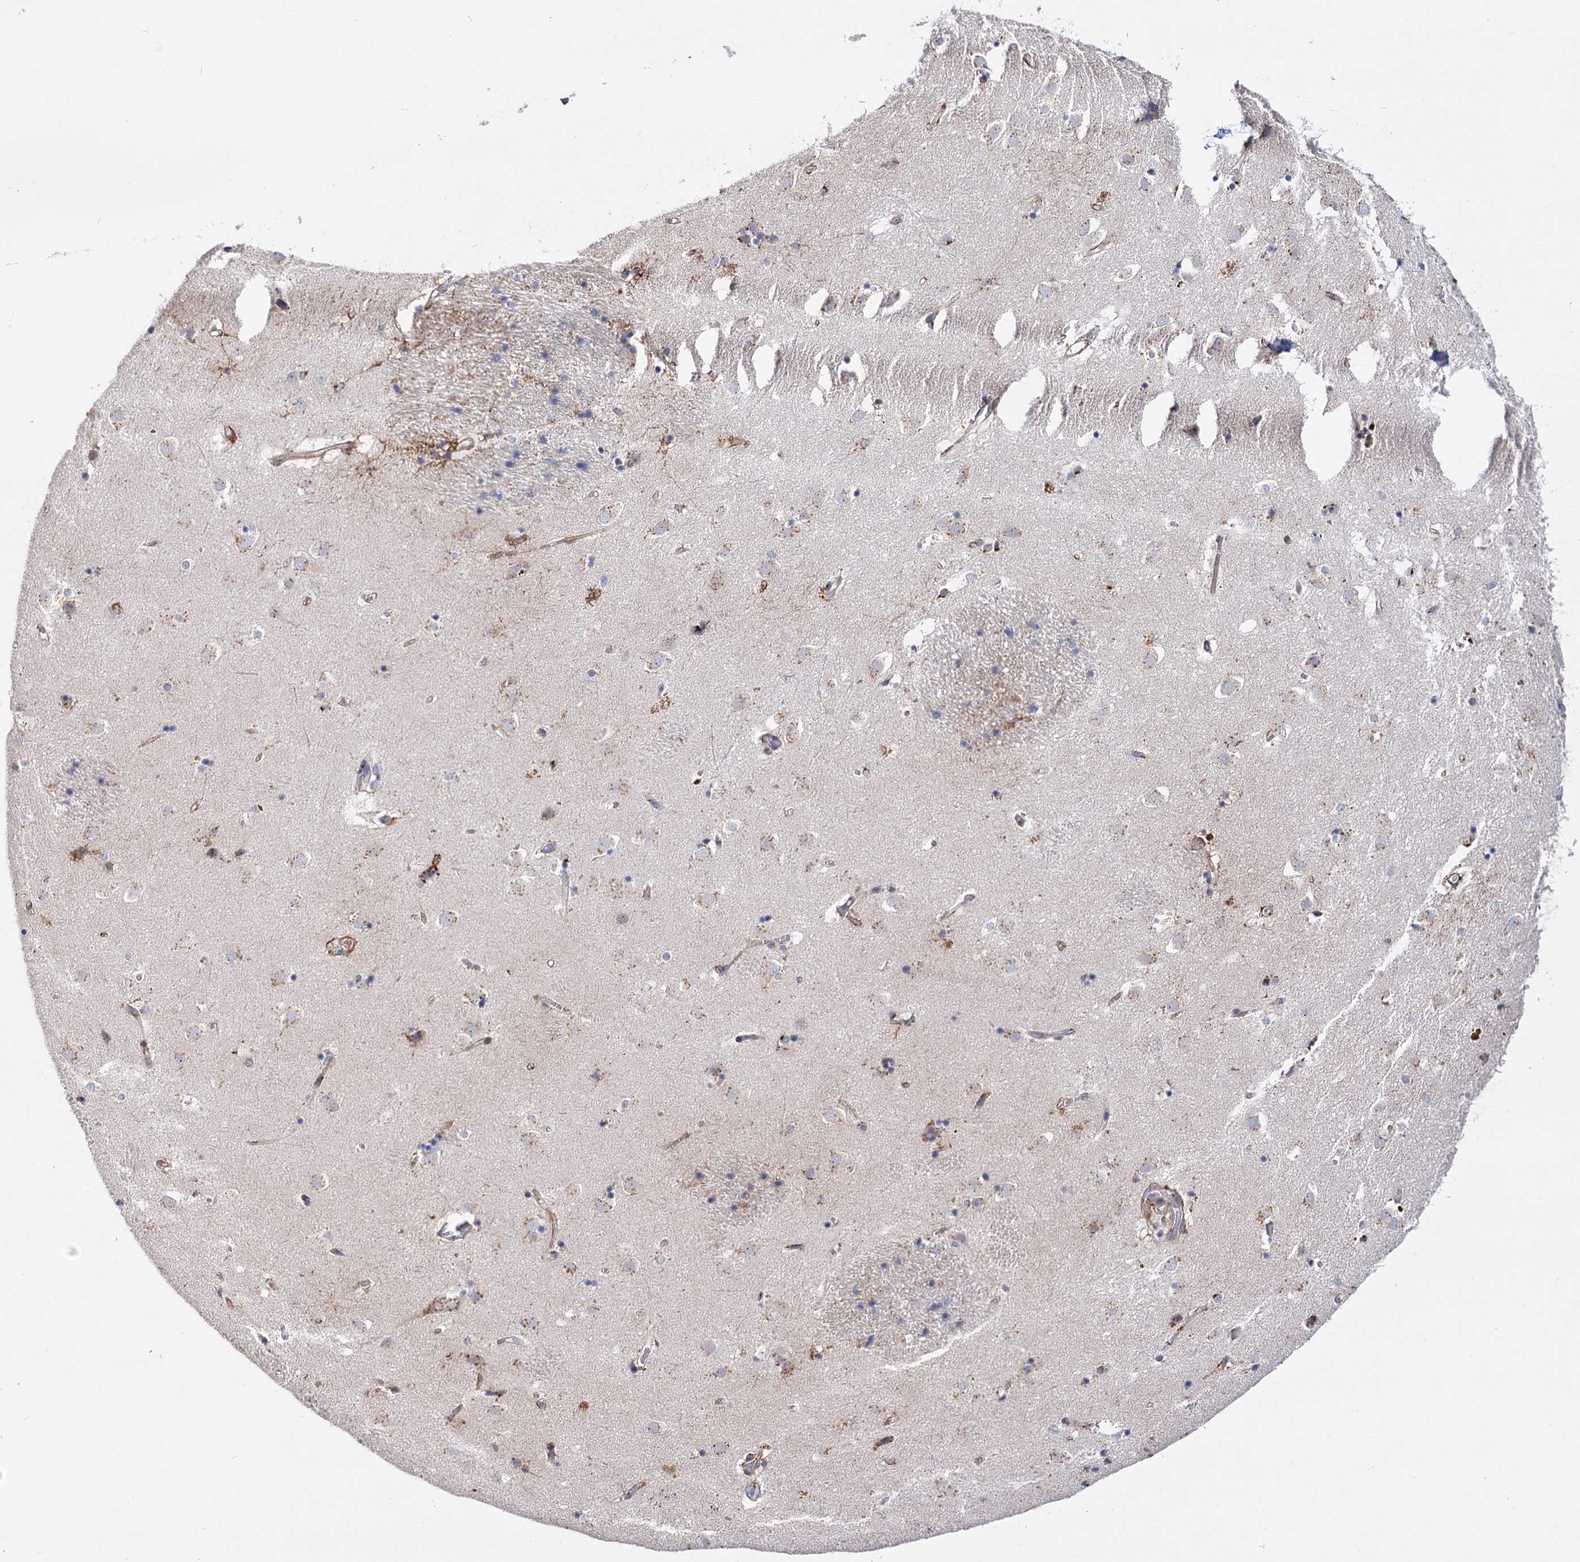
{"staining": {"intensity": "moderate", "quantity": "<25%", "location": "cytoplasmic/membranous"}, "tissue": "caudate", "cell_type": "Glial cells", "image_type": "normal", "snomed": [{"axis": "morphology", "description": "Normal tissue, NOS"}, {"axis": "topography", "description": "Lateral ventricle wall"}], "caption": "This is a photomicrograph of IHC staining of benign caudate, which shows moderate staining in the cytoplasmic/membranous of glial cells.", "gene": "C11orf96", "patient": {"sex": "male", "age": 70}}